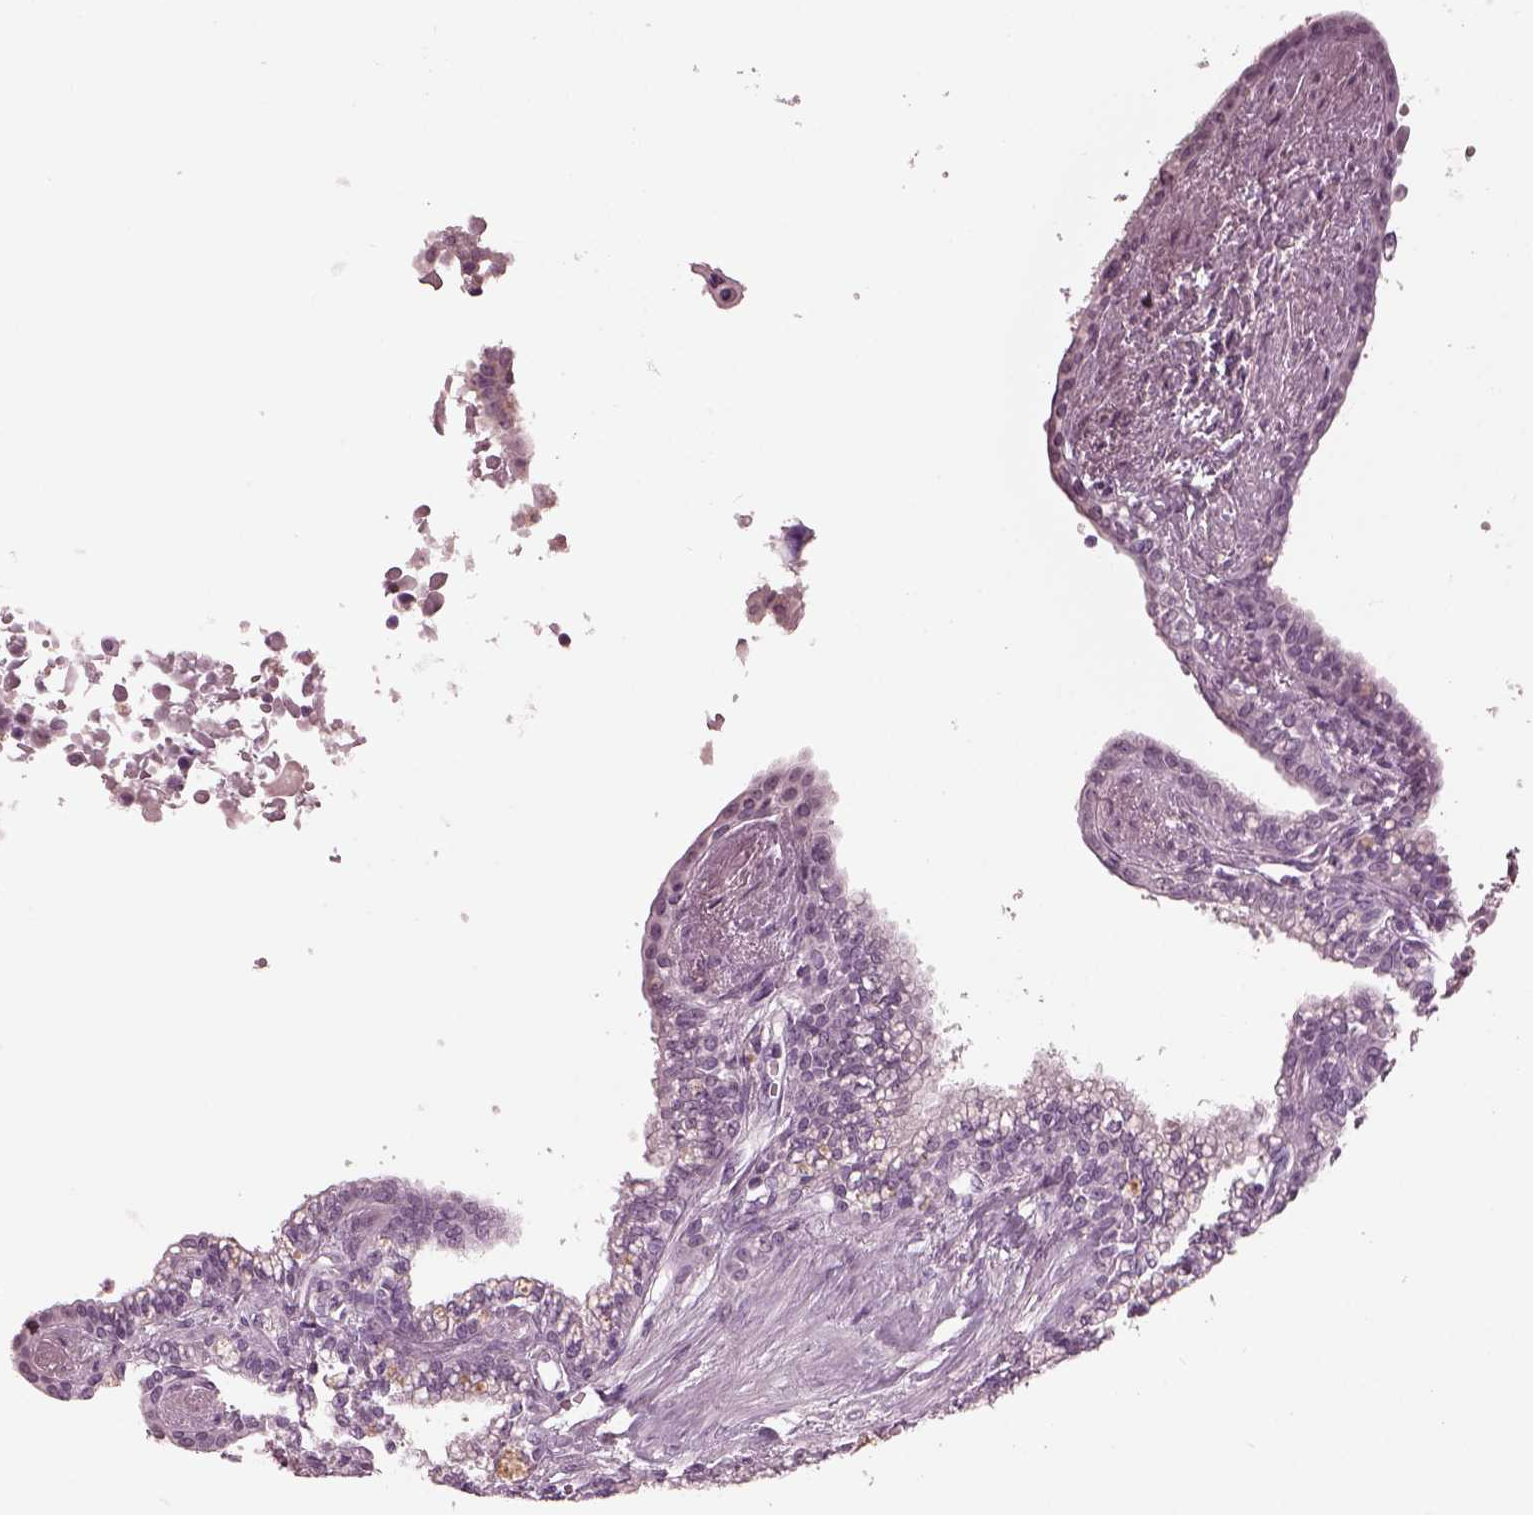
{"staining": {"intensity": "negative", "quantity": "none", "location": "none"}, "tissue": "seminal vesicle", "cell_type": "Glandular cells", "image_type": "normal", "snomed": [{"axis": "morphology", "description": "Normal tissue, NOS"}, {"axis": "morphology", "description": "Urothelial carcinoma, NOS"}, {"axis": "topography", "description": "Urinary bladder"}, {"axis": "topography", "description": "Seminal veicle"}], "caption": "This micrograph is of normal seminal vesicle stained with immunohistochemistry (IHC) to label a protein in brown with the nuclei are counter-stained blue. There is no expression in glandular cells.", "gene": "MIB2", "patient": {"sex": "male", "age": 76}}